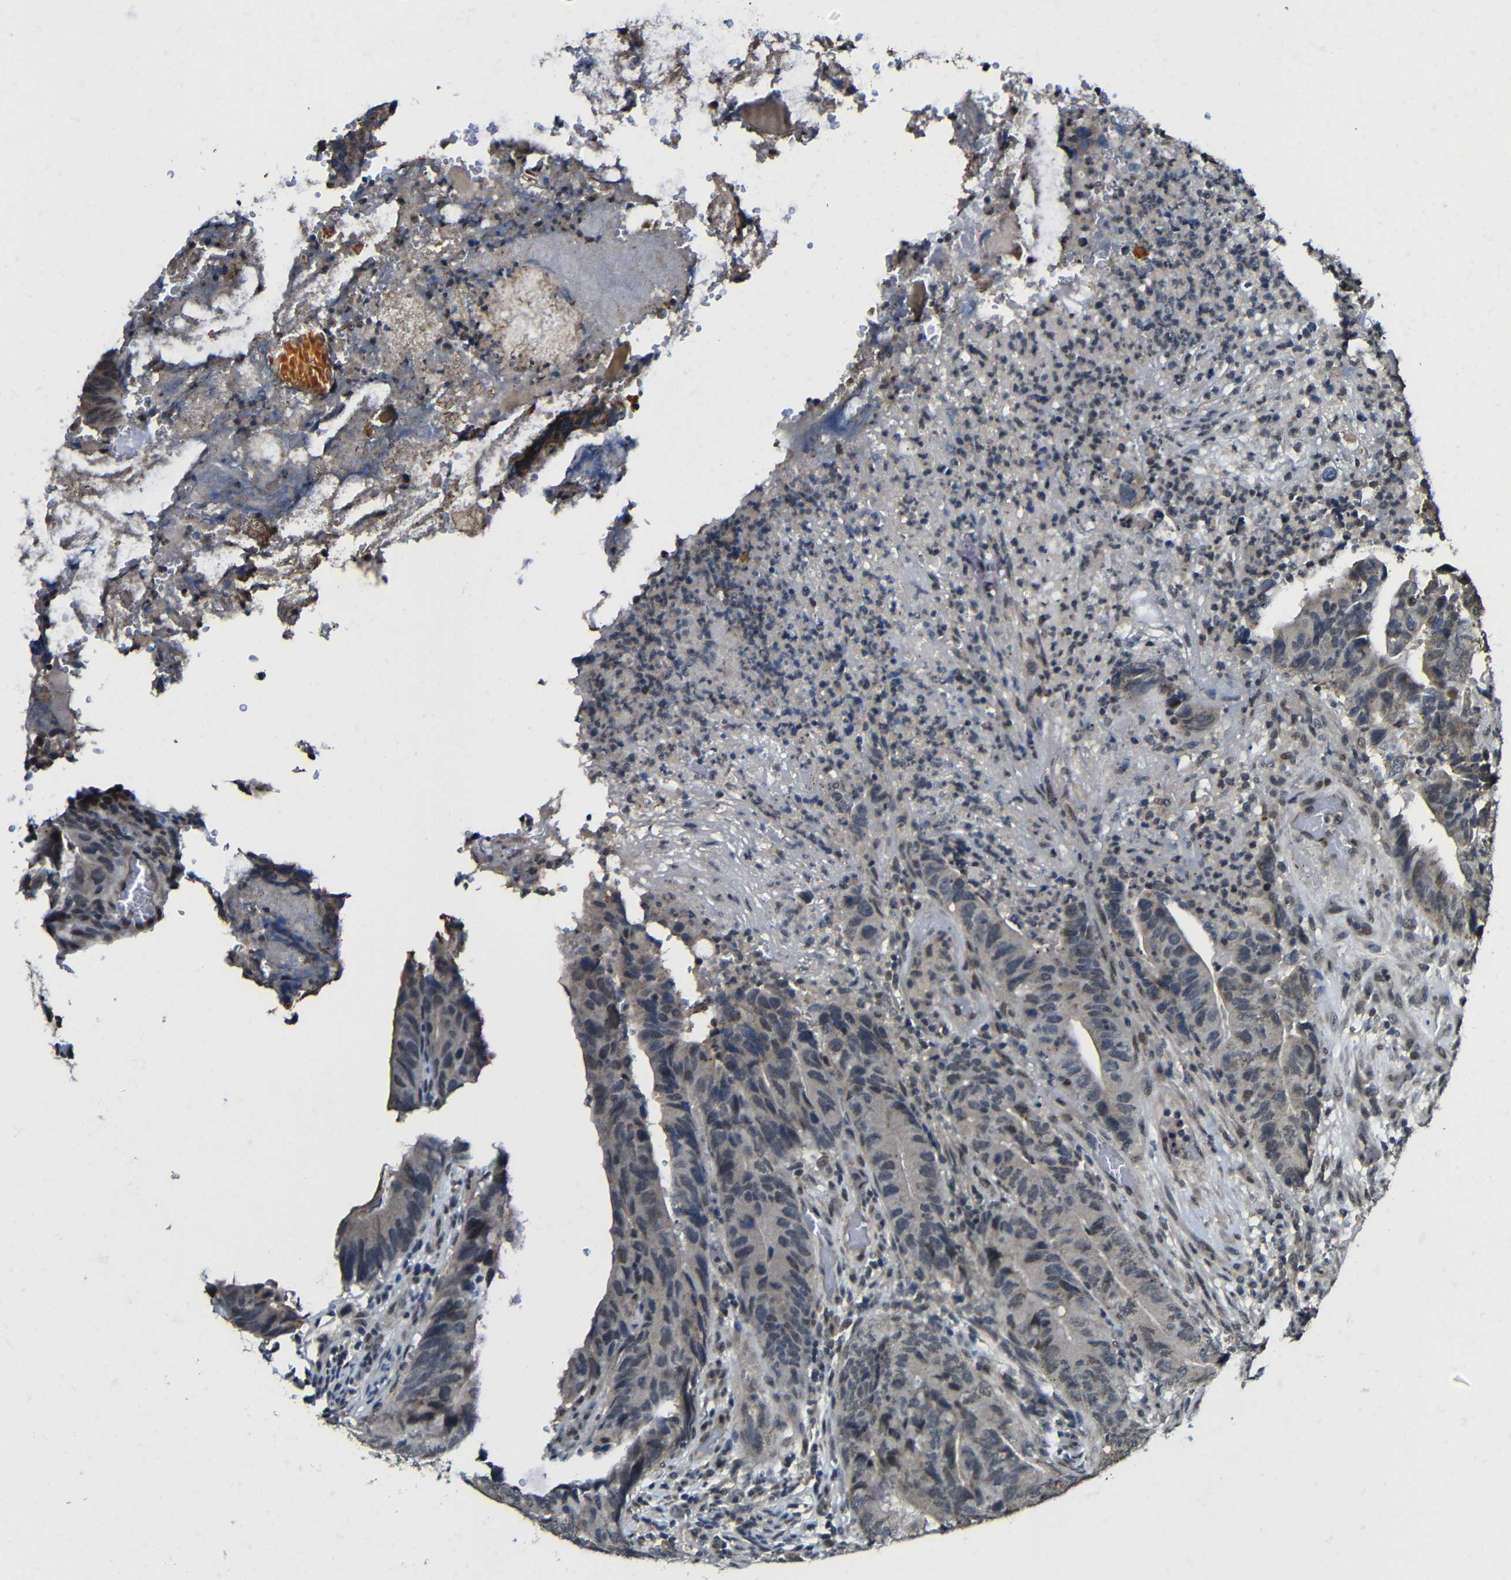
{"staining": {"intensity": "moderate", "quantity": "25%-75%", "location": "cytoplasmic/membranous"}, "tissue": "colorectal cancer", "cell_type": "Tumor cells", "image_type": "cancer", "snomed": [{"axis": "morphology", "description": "Normal tissue, NOS"}, {"axis": "morphology", "description": "Adenocarcinoma, NOS"}, {"axis": "topography", "description": "Colon"}], "caption": "Tumor cells exhibit medium levels of moderate cytoplasmic/membranous positivity in about 25%-75% of cells in human colorectal adenocarcinoma. The protein of interest is shown in brown color, while the nuclei are stained blue.", "gene": "FAM172A", "patient": {"sex": "male", "age": 56}}